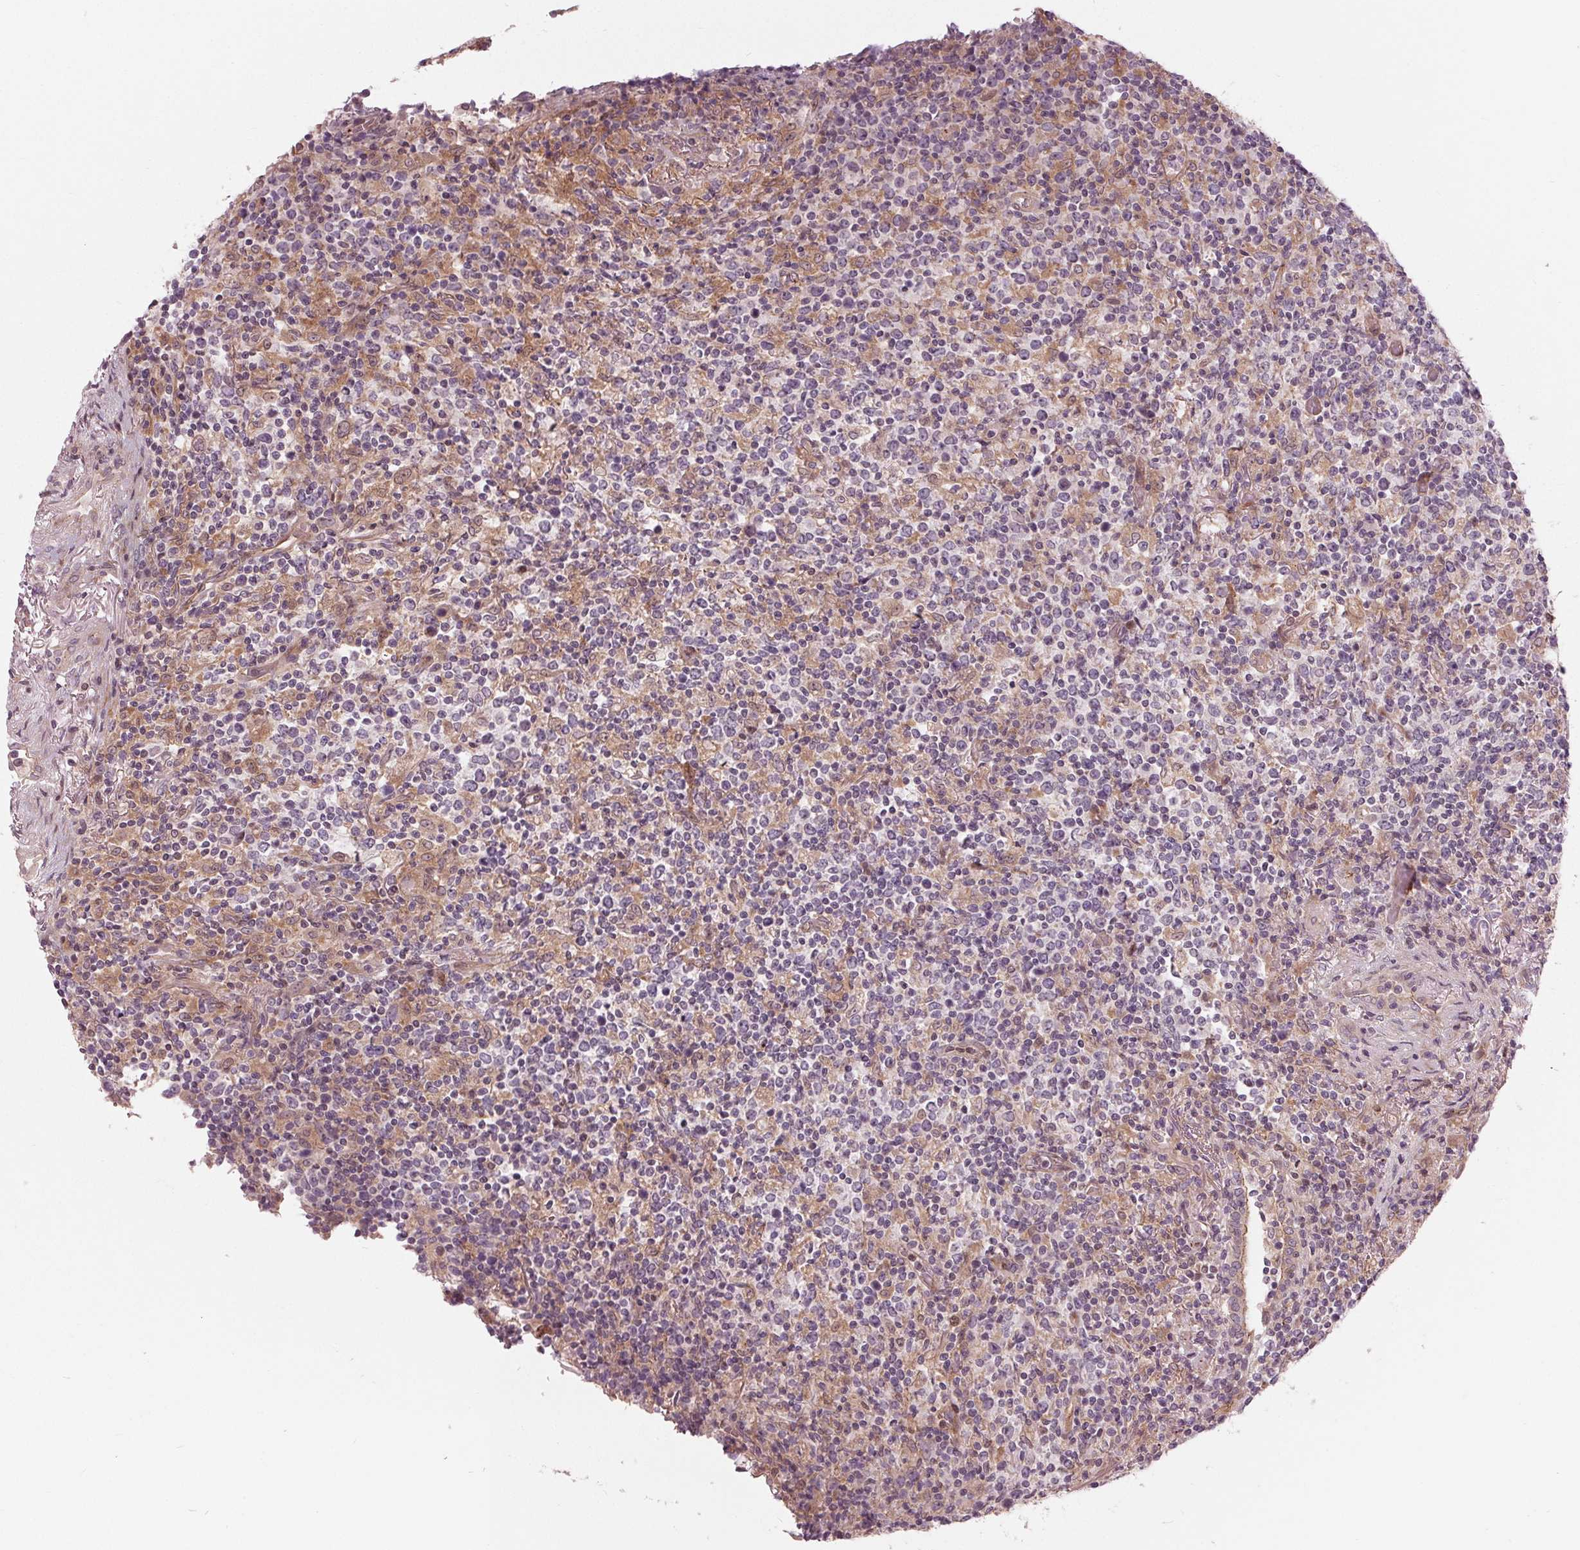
{"staining": {"intensity": "negative", "quantity": "none", "location": "none"}, "tissue": "lymphoma", "cell_type": "Tumor cells", "image_type": "cancer", "snomed": [{"axis": "morphology", "description": "Malignant lymphoma, non-Hodgkin's type, High grade"}, {"axis": "topography", "description": "Lung"}], "caption": "A photomicrograph of malignant lymphoma, non-Hodgkin's type (high-grade) stained for a protein shows no brown staining in tumor cells.", "gene": "TXNIP", "patient": {"sex": "male", "age": 79}}